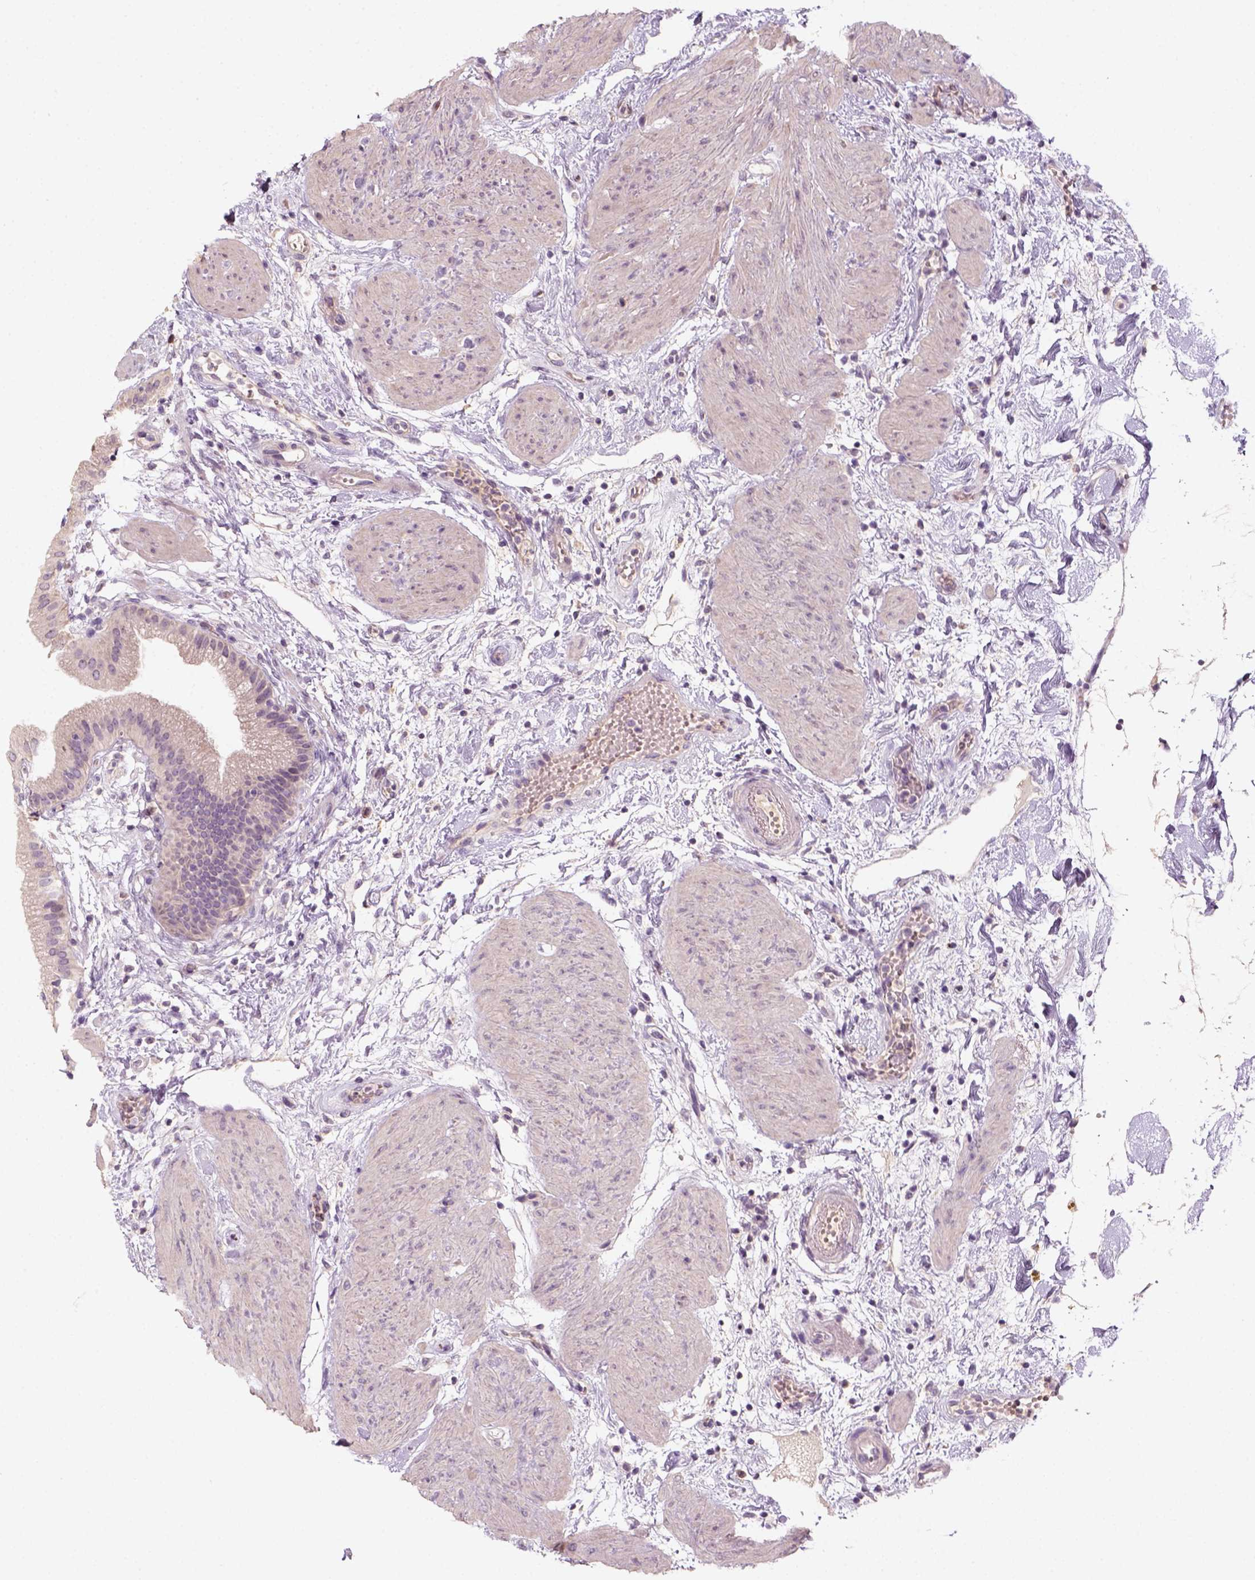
{"staining": {"intensity": "negative", "quantity": "none", "location": "none"}, "tissue": "gallbladder", "cell_type": "Glandular cells", "image_type": "normal", "snomed": [{"axis": "morphology", "description": "Normal tissue, NOS"}, {"axis": "topography", "description": "Gallbladder"}], "caption": "Unremarkable gallbladder was stained to show a protein in brown. There is no significant positivity in glandular cells. (Immunohistochemistry, brightfield microscopy, high magnification).", "gene": "AQP9", "patient": {"sex": "female", "age": 65}}